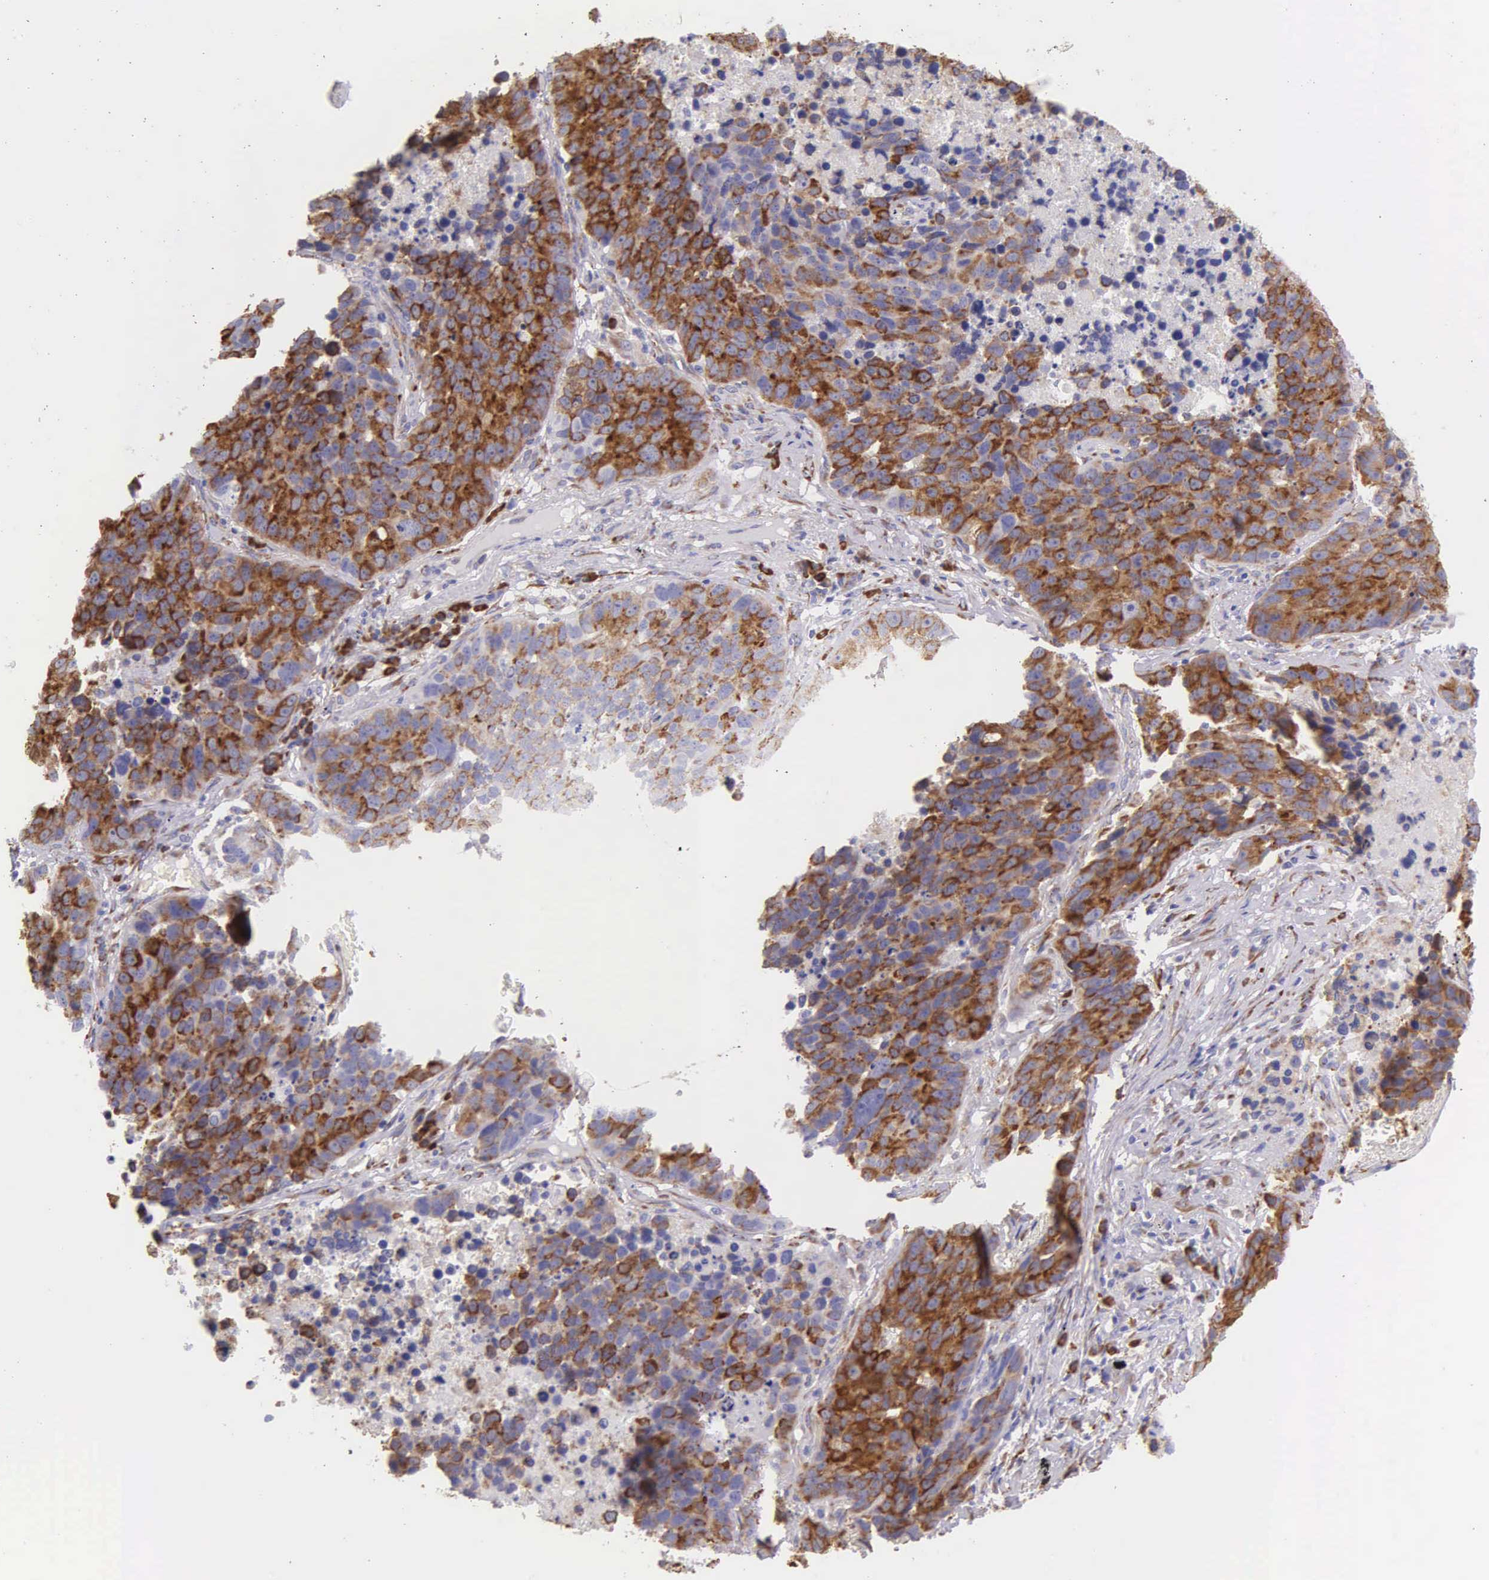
{"staining": {"intensity": "strong", "quantity": ">75%", "location": "cytoplasmic/membranous"}, "tissue": "lung cancer", "cell_type": "Tumor cells", "image_type": "cancer", "snomed": [{"axis": "morphology", "description": "Carcinoid, malignant, NOS"}, {"axis": "topography", "description": "Lung"}], "caption": "Protein expression analysis of human lung cancer reveals strong cytoplasmic/membranous expression in approximately >75% of tumor cells.", "gene": "CKAP4", "patient": {"sex": "male", "age": 60}}